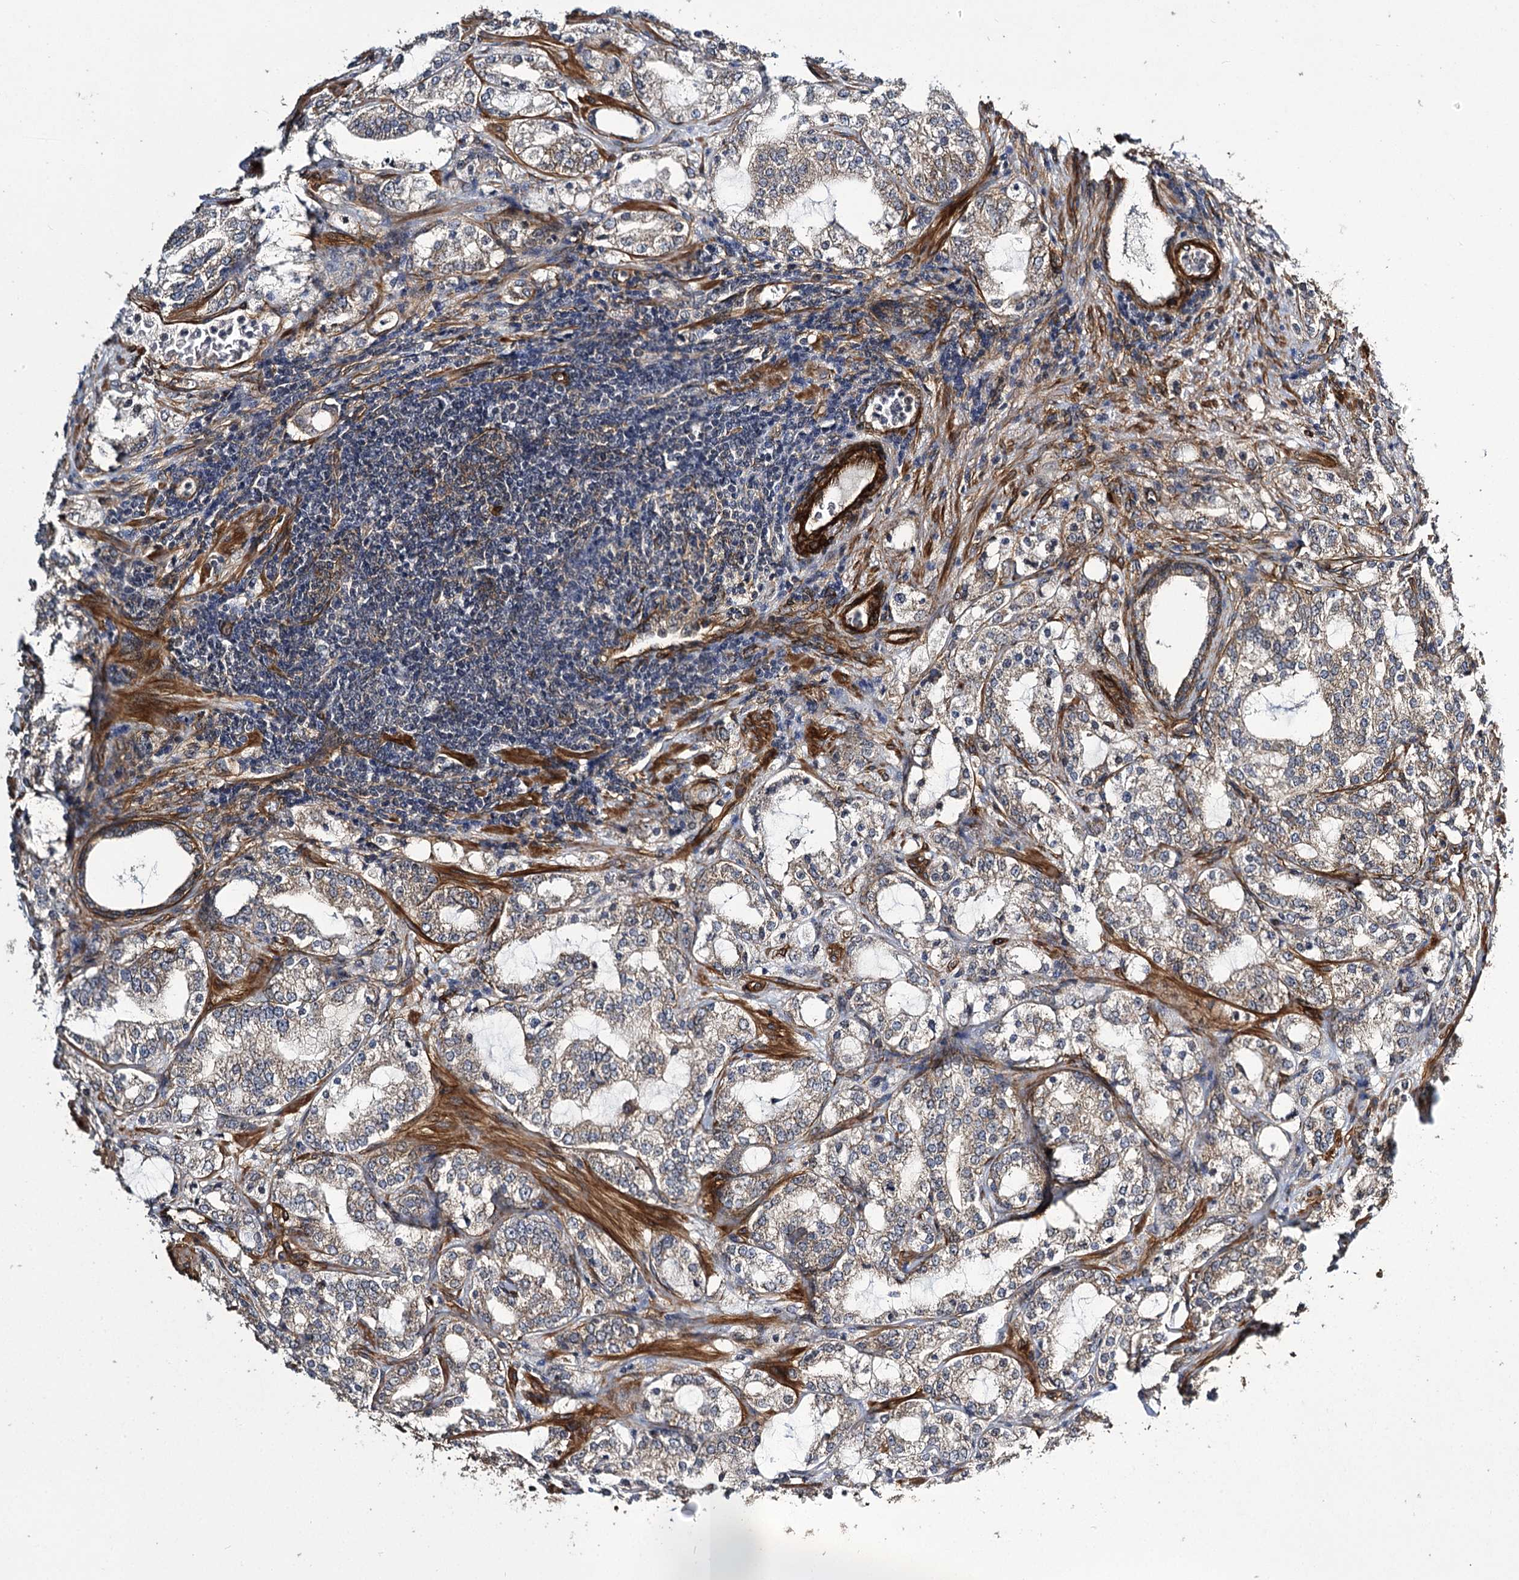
{"staining": {"intensity": "weak", "quantity": ">75%", "location": "cytoplasmic/membranous"}, "tissue": "prostate cancer", "cell_type": "Tumor cells", "image_type": "cancer", "snomed": [{"axis": "morphology", "description": "Adenocarcinoma, High grade"}, {"axis": "topography", "description": "Prostate"}], "caption": "Brown immunohistochemical staining in human prostate cancer (high-grade adenocarcinoma) reveals weak cytoplasmic/membranous positivity in approximately >75% of tumor cells.", "gene": "MYO1C", "patient": {"sex": "male", "age": 64}}